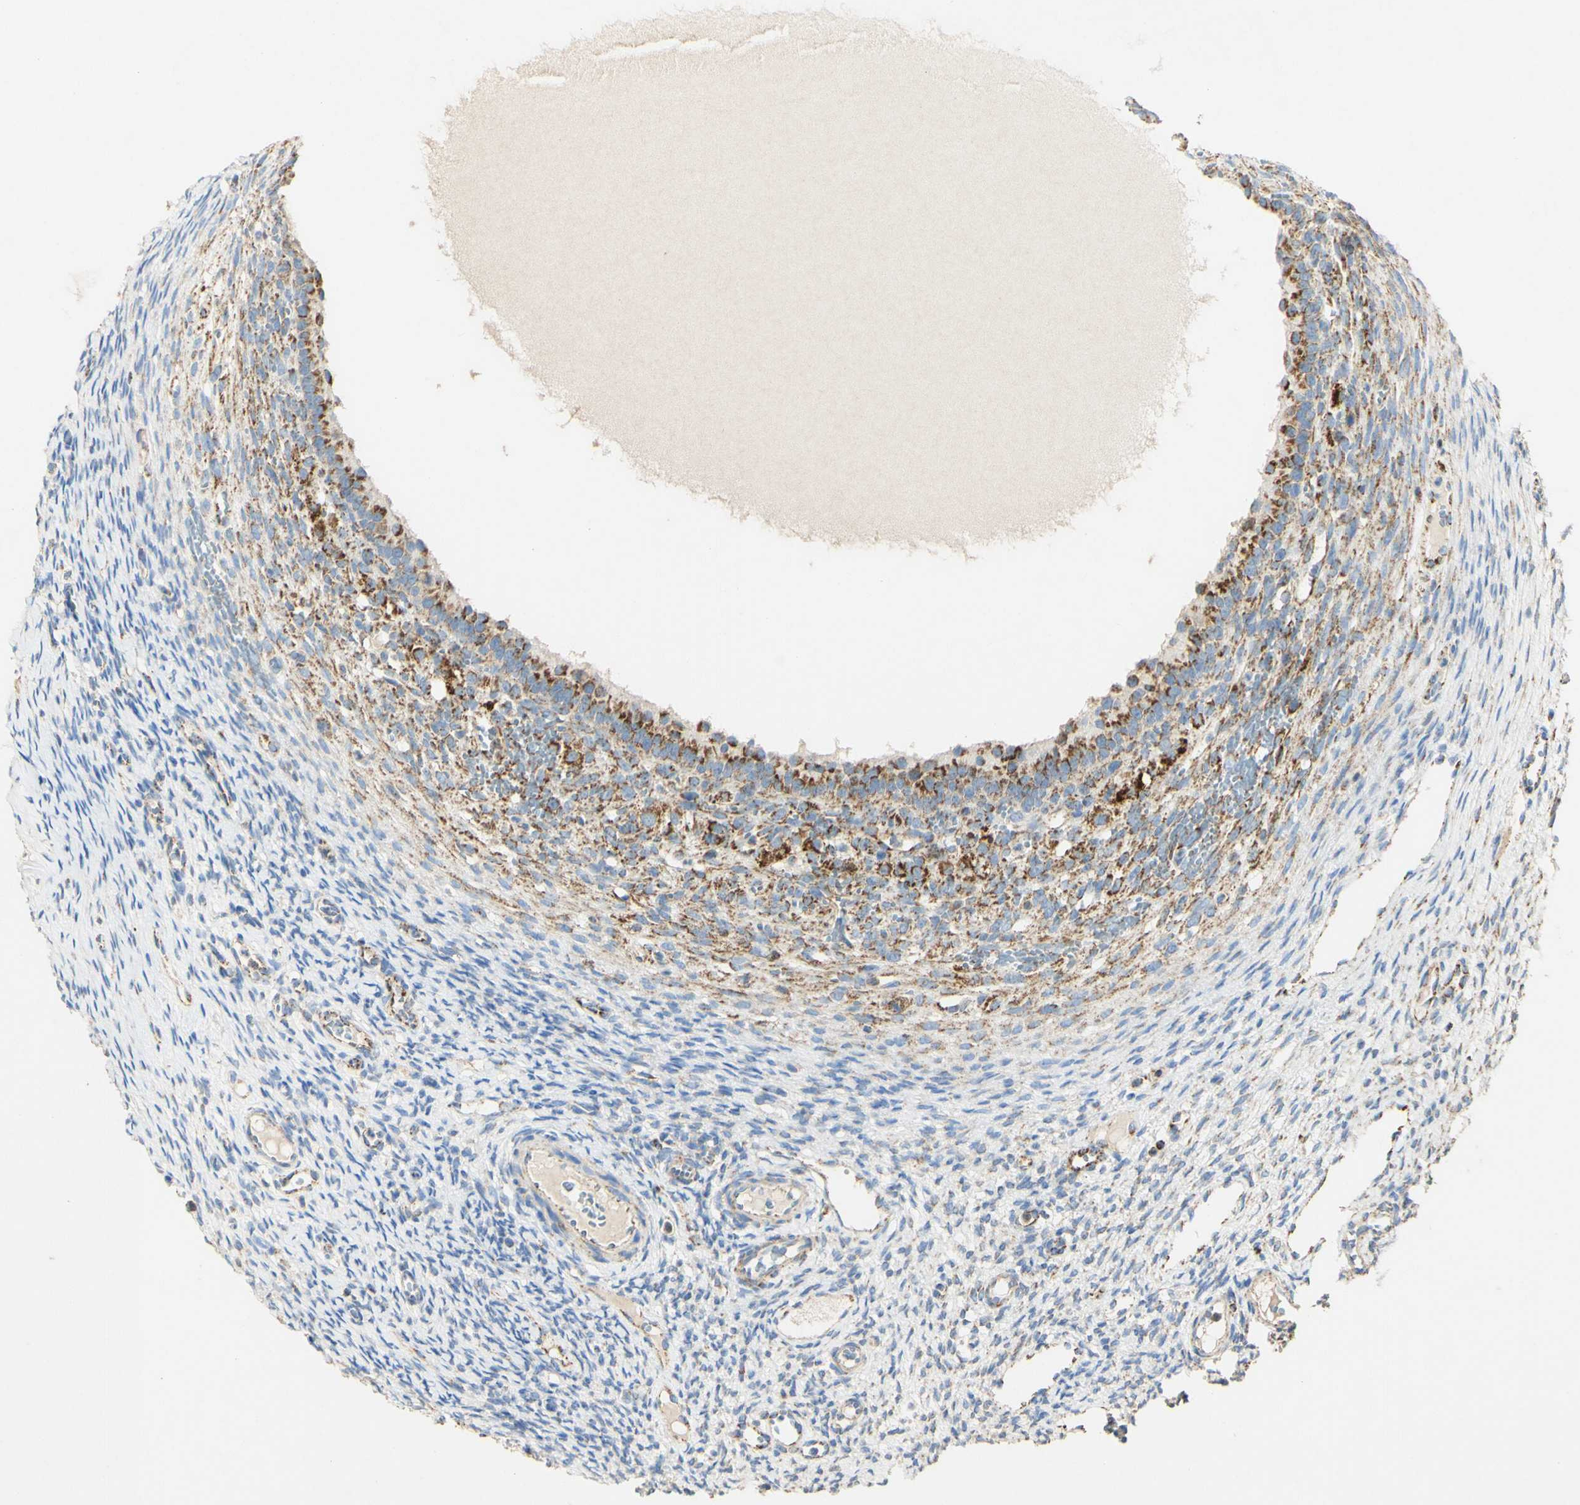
{"staining": {"intensity": "strong", "quantity": "25%-75%", "location": "cytoplasmic/membranous"}, "tissue": "ovary", "cell_type": "Follicle cells", "image_type": "normal", "snomed": [{"axis": "morphology", "description": "Normal tissue, NOS"}, {"axis": "topography", "description": "Ovary"}], "caption": "Follicle cells demonstrate high levels of strong cytoplasmic/membranous staining in approximately 25%-75% of cells in unremarkable human ovary. Nuclei are stained in blue.", "gene": "OXCT1", "patient": {"sex": "female", "age": 33}}